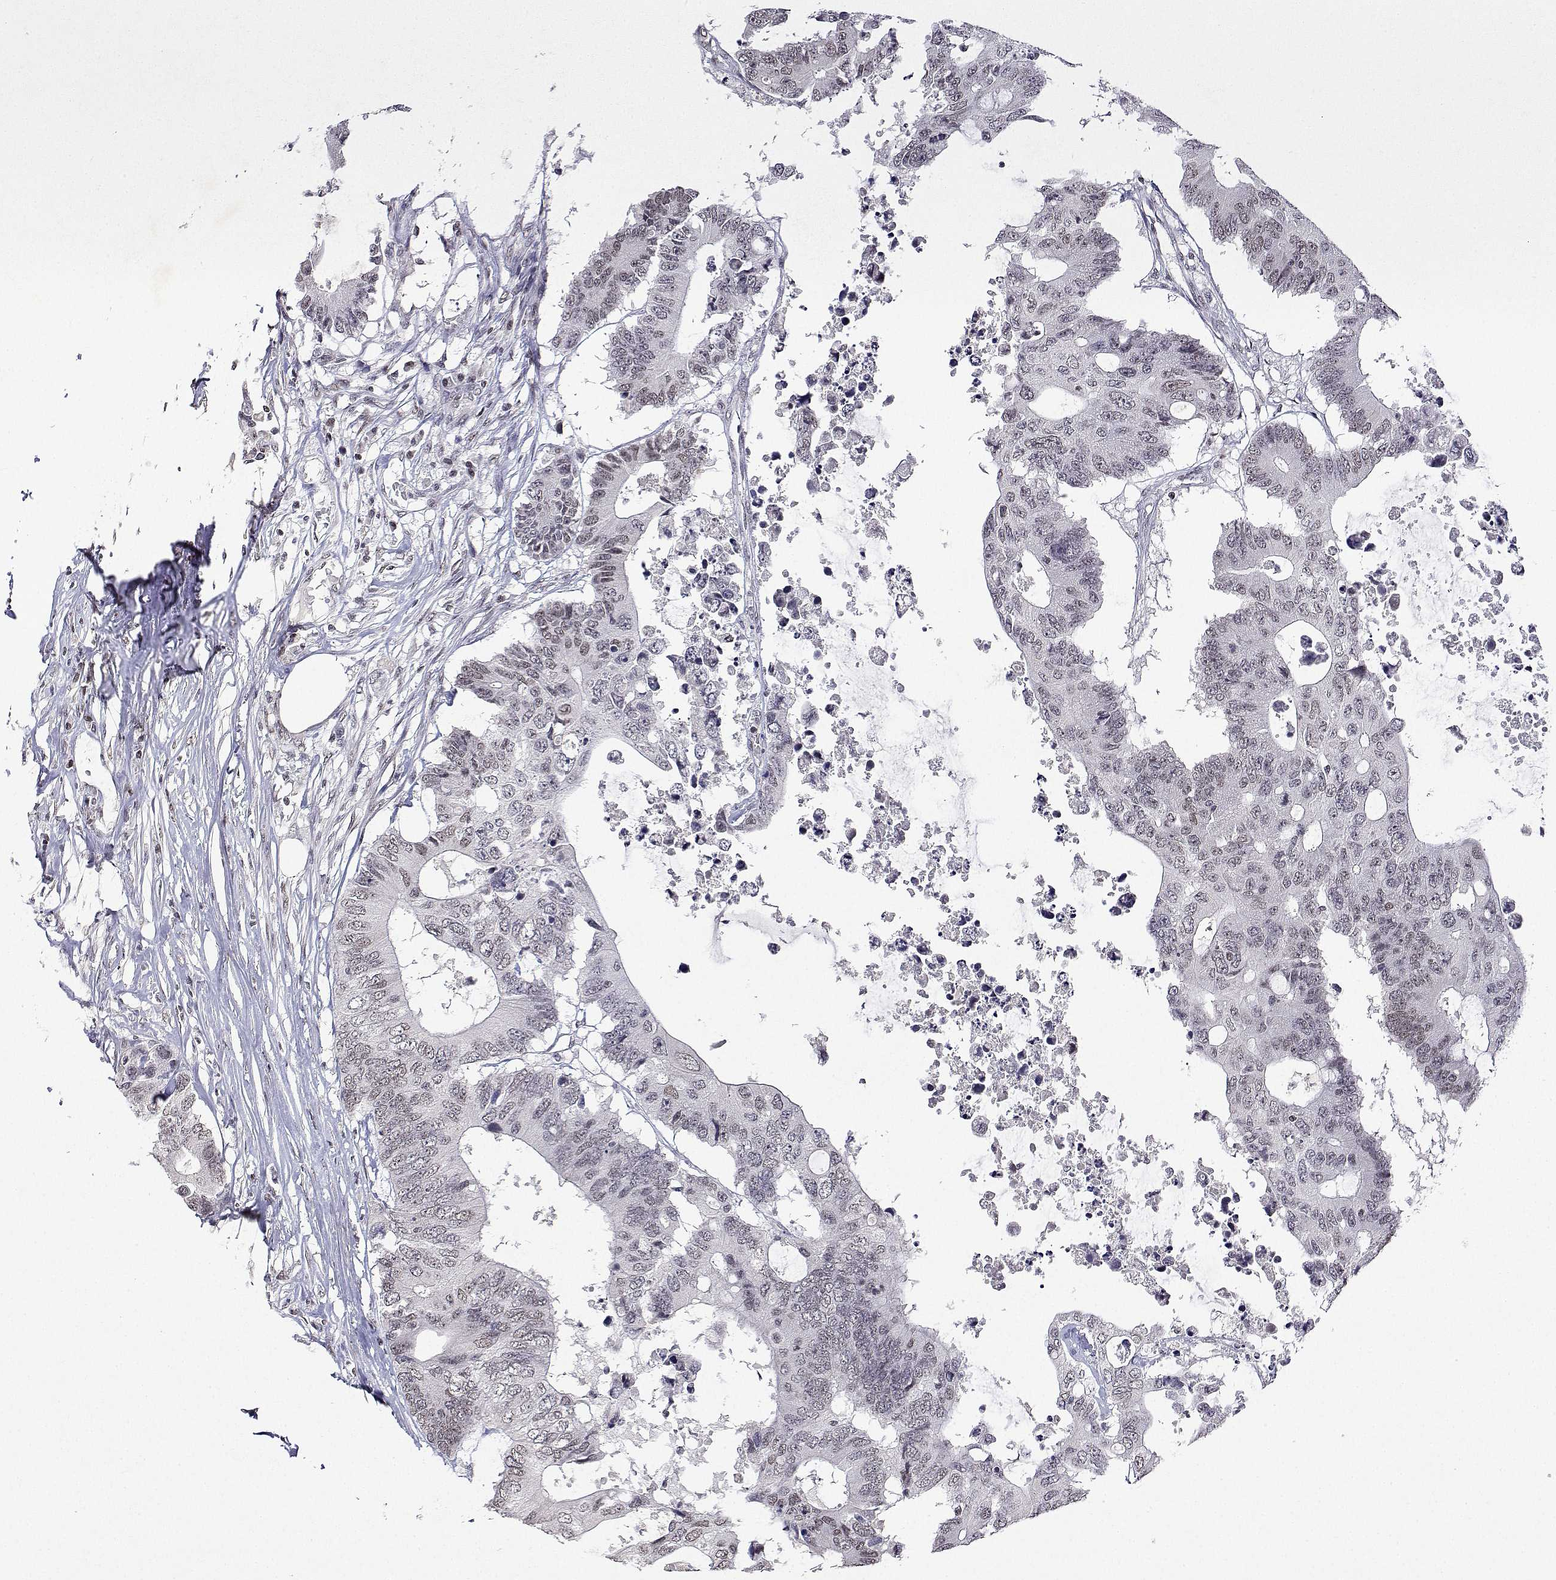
{"staining": {"intensity": "weak", "quantity": "<25%", "location": "nuclear"}, "tissue": "colorectal cancer", "cell_type": "Tumor cells", "image_type": "cancer", "snomed": [{"axis": "morphology", "description": "Adenocarcinoma, NOS"}, {"axis": "topography", "description": "Colon"}], "caption": "Immunohistochemistry (IHC) micrograph of human colorectal cancer stained for a protein (brown), which shows no positivity in tumor cells.", "gene": "XPC", "patient": {"sex": "male", "age": 71}}